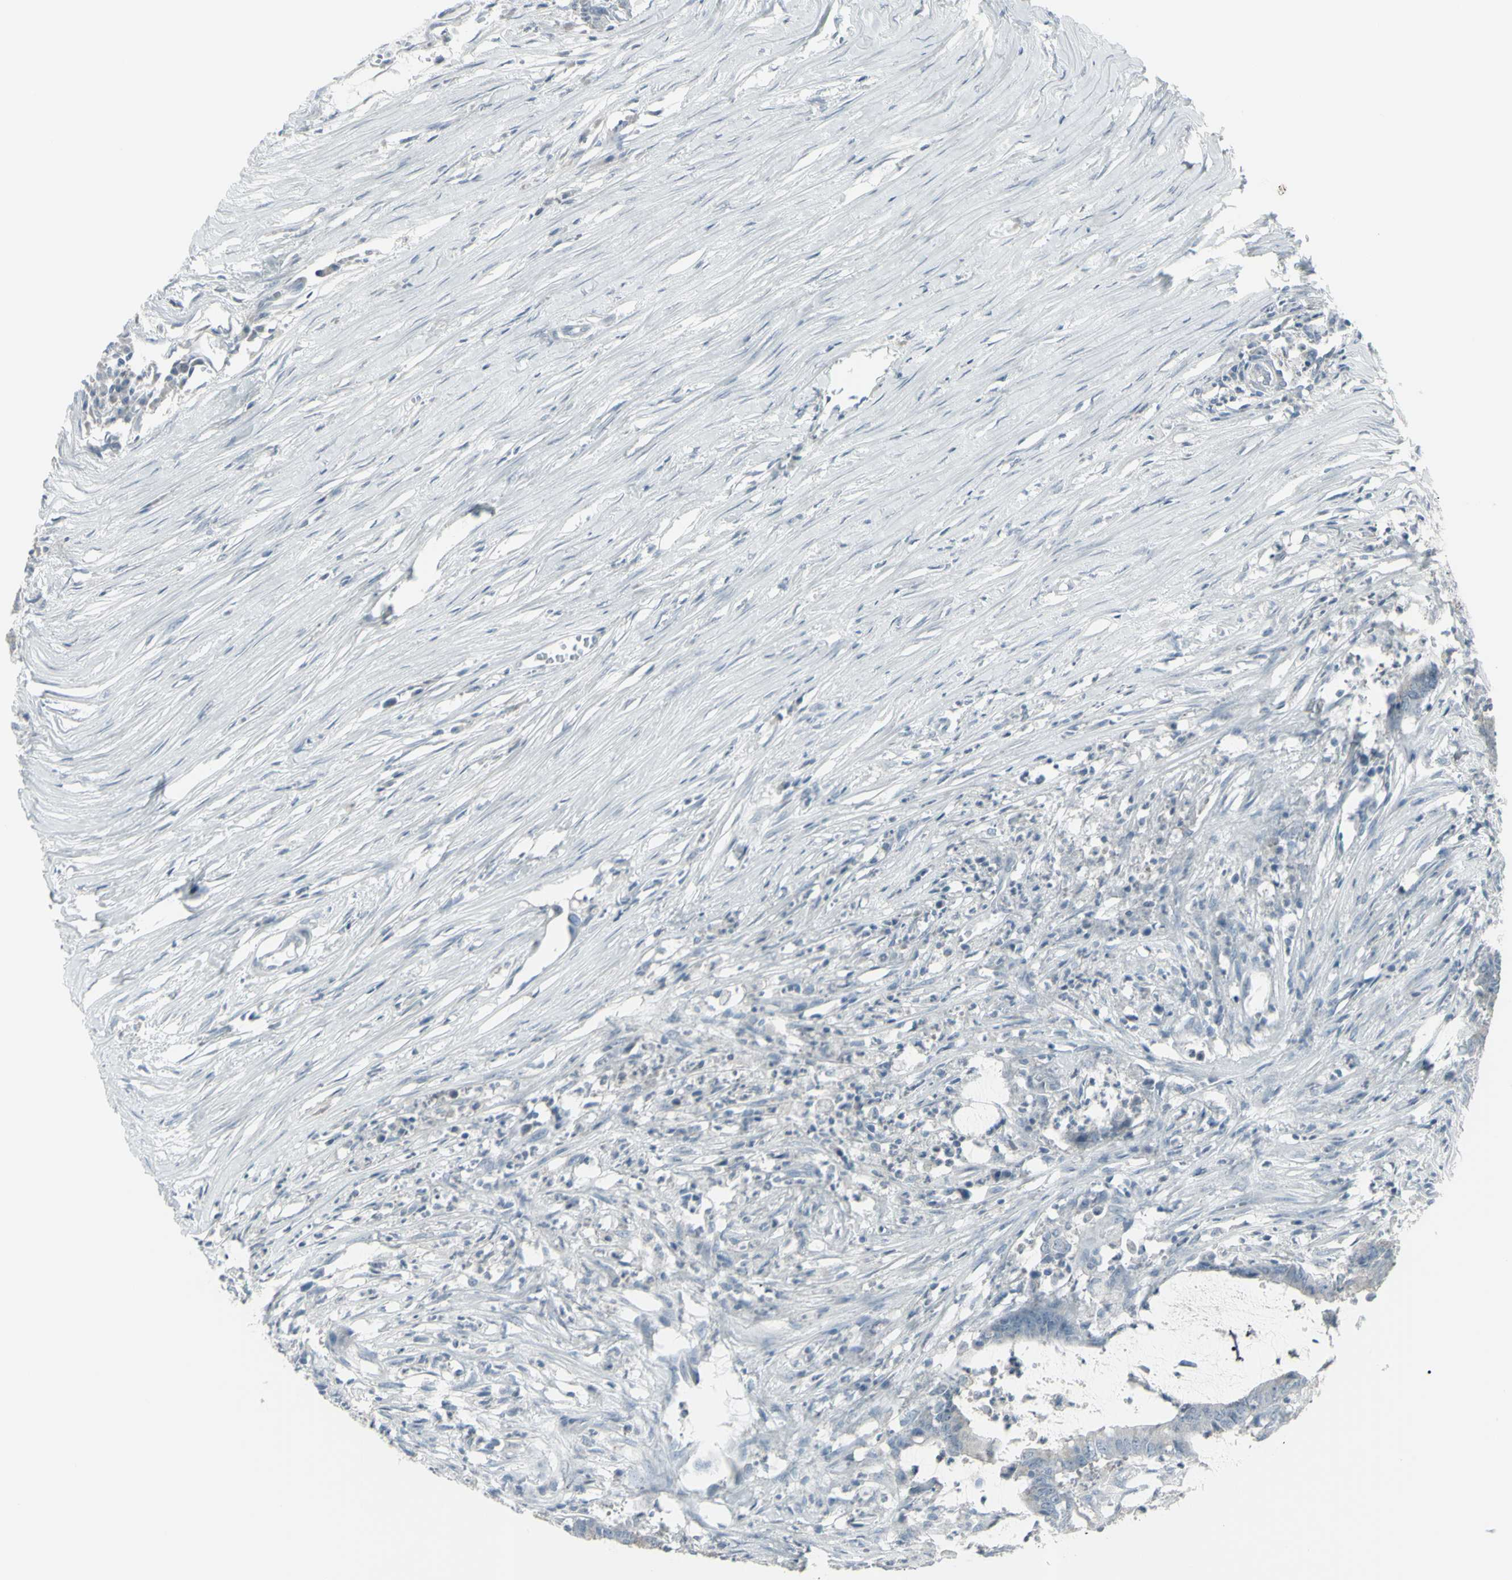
{"staining": {"intensity": "negative", "quantity": "none", "location": "none"}, "tissue": "colorectal cancer", "cell_type": "Tumor cells", "image_type": "cancer", "snomed": [{"axis": "morphology", "description": "Adenocarcinoma, NOS"}, {"axis": "topography", "description": "Rectum"}], "caption": "A high-resolution image shows immunohistochemistry (IHC) staining of colorectal cancer (adenocarcinoma), which displays no significant staining in tumor cells. (Brightfield microscopy of DAB immunohistochemistry (IHC) at high magnification).", "gene": "RAB3A", "patient": {"sex": "female", "age": 66}}